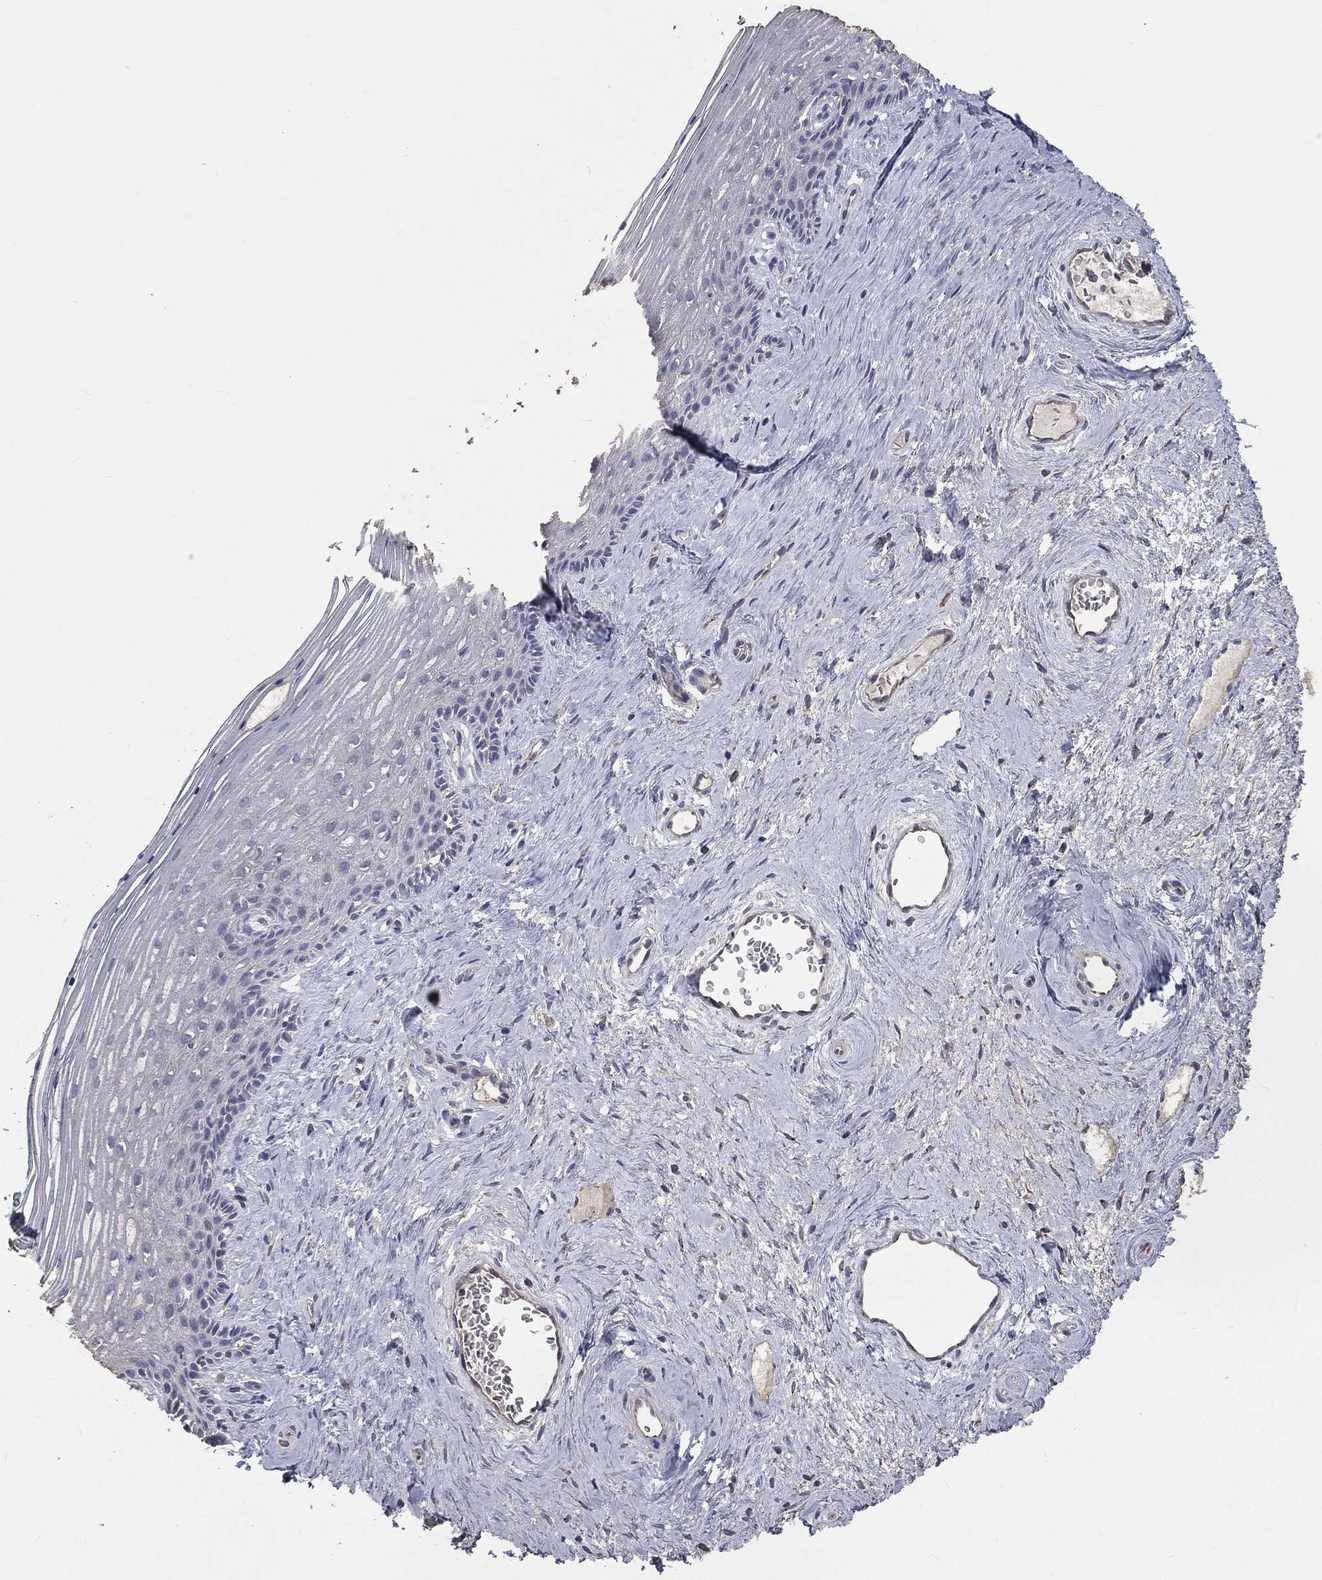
{"staining": {"intensity": "negative", "quantity": "none", "location": "none"}, "tissue": "vagina", "cell_type": "Squamous epithelial cells", "image_type": "normal", "snomed": [{"axis": "morphology", "description": "Normal tissue, NOS"}, {"axis": "topography", "description": "Vagina"}], "caption": "This histopathology image is of unremarkable vagina stained with immunohistochemistry to label a protein in brown with the nuclei are counter-stained blue. There is no expression in squamous epithelial cells. The staining is performed using DAB (3,3'-diaminobenzidine) brown chromogen with nuclei counter-stained in using hematoxylin.", "gene": "CROCC", "patient": {"sex": "female", "age": 45}}